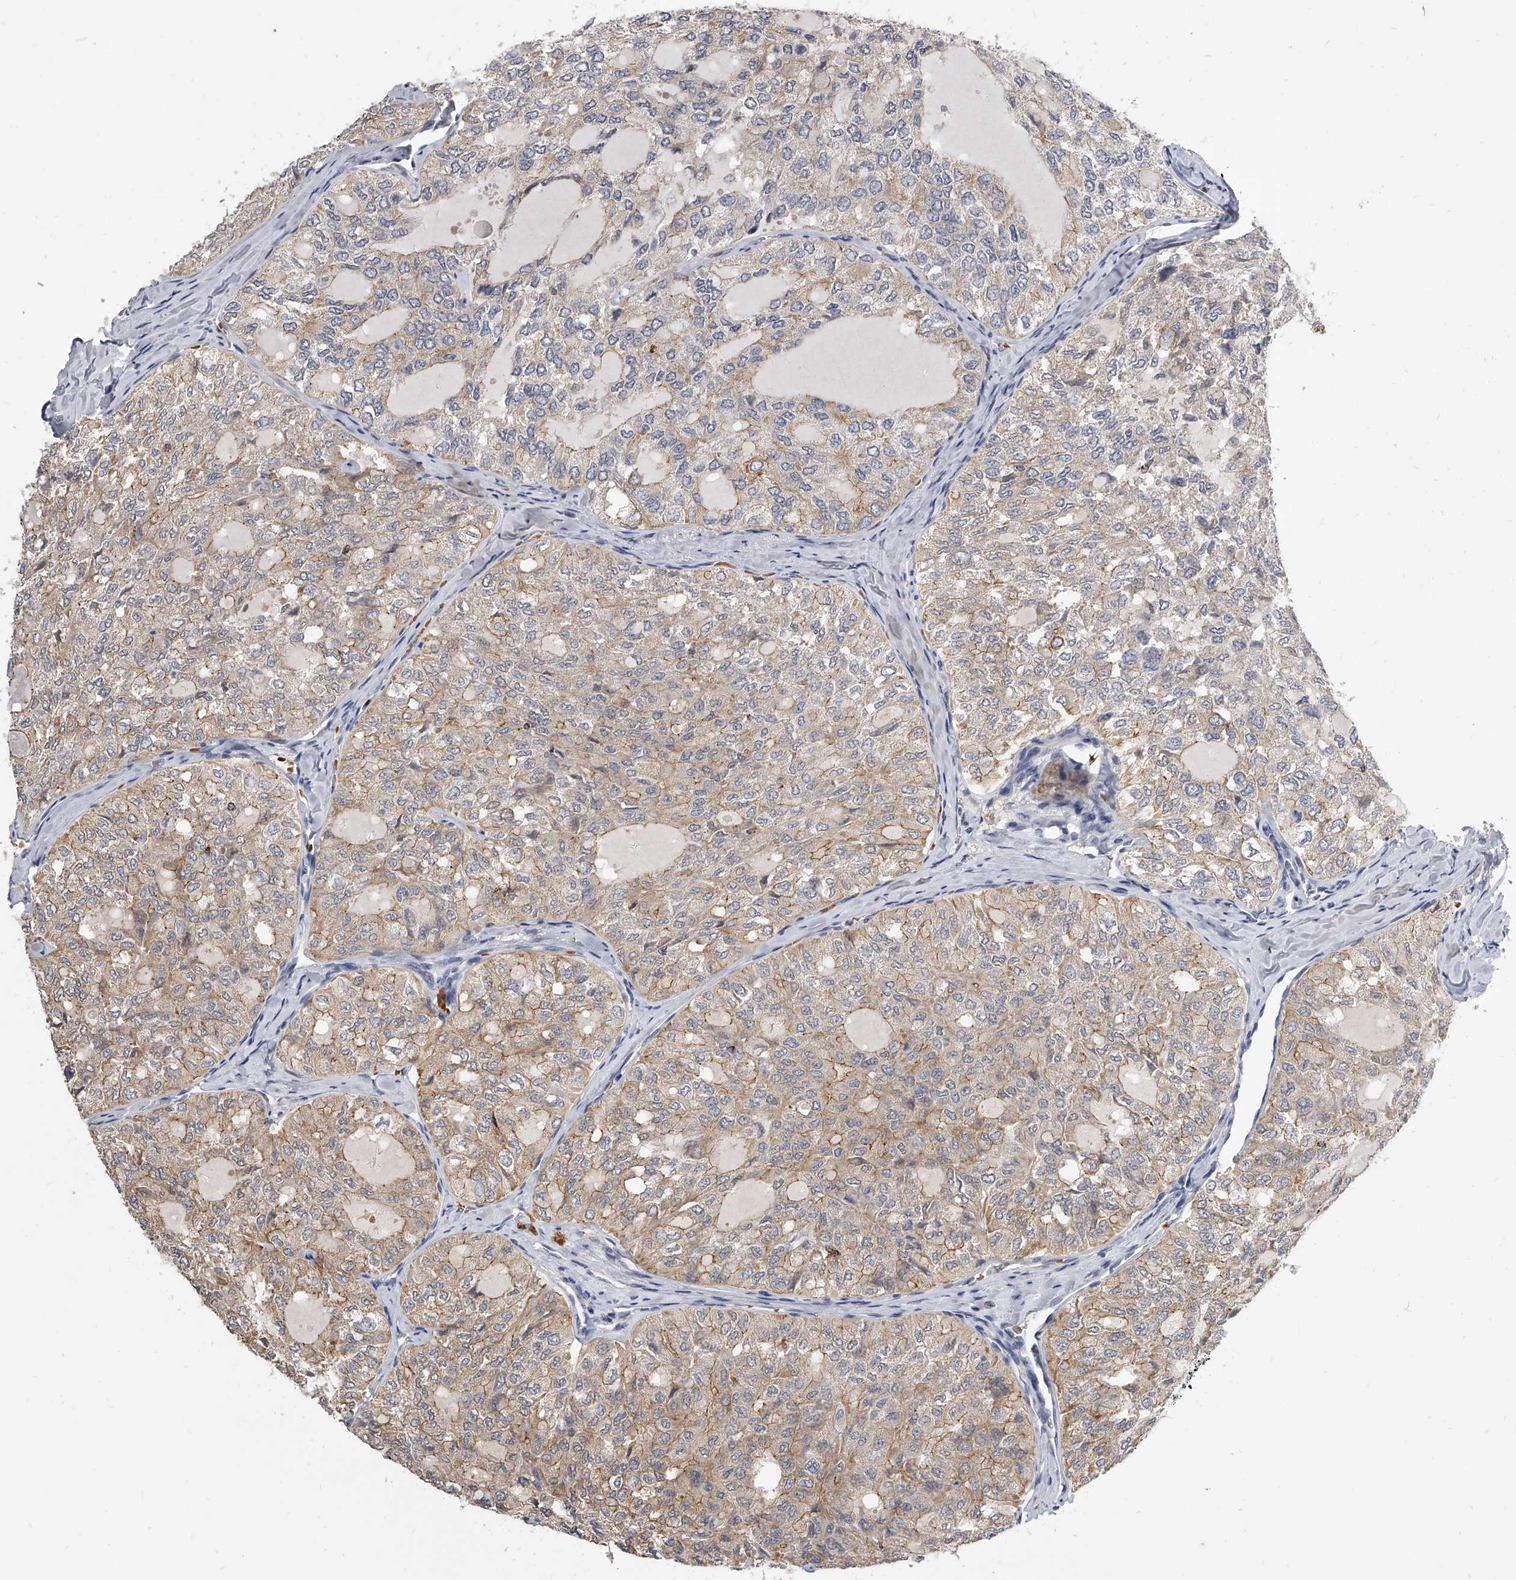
{"staining": {"intensity": "weak", "quantity": ">75%", "location": "cytoplasmic/membranous"}, "tissue": "thyroid cancer", "cell_type": "Tumor cells", "image_type": "cancer", "snomed": [{"axis": "morphology", "description": "Follicular adenoma carcinoma, NOS"}, {"axis": "topography", "description": "Thyroid gland"}], "caption": "A high-resolution photomicrograph shows immunohistochemistry (IHC) staining of thyroid cancer, which shows weak cytoplasmic/membranous staining in approximately >75% of tumor cells. The staining was performed using DAB, with brown indicating positive protein expression. Nuclei are stained blue with hematoxylin.", "gene": "KLHL7", "patient": {"sex": "male", "age": 75}}